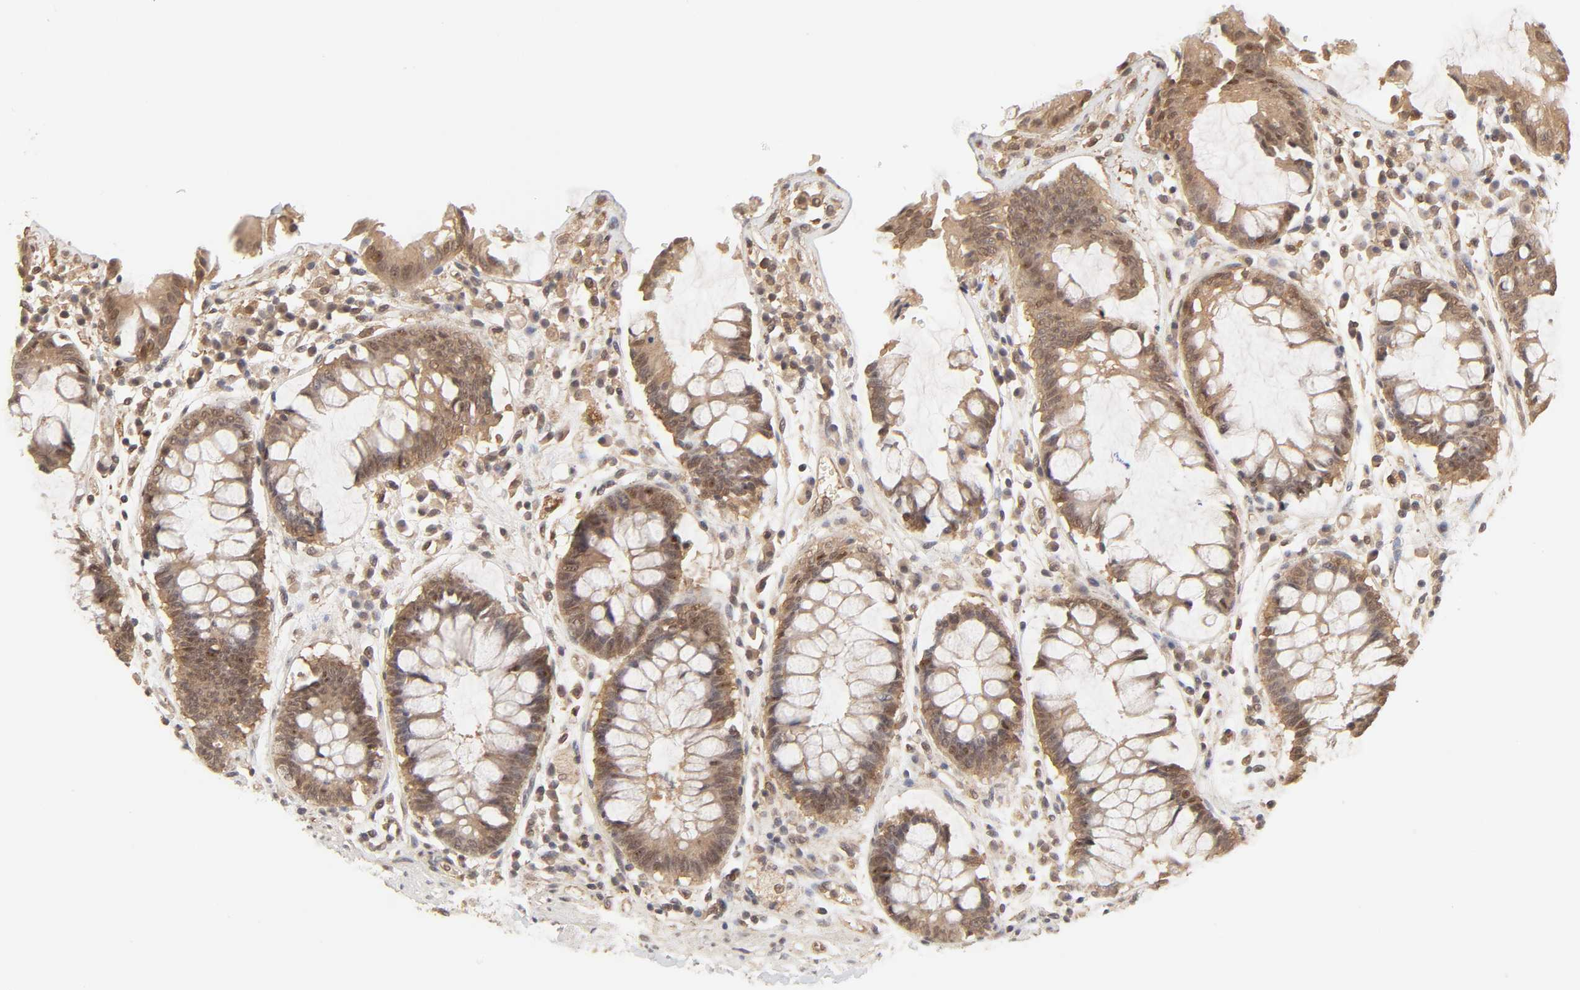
{"staining": {"intensity": "moderate", "quantity": ">75%", "location": "cytoplasmic/membranous"}, "tissue": "rectum", "cell_type": "Glandular cells", "image_type": "normal", "snomed": [{"axis": "morphology", "description": "Normal tissue, NOS"}, {"axis": "topography", "description": "Rectum"}], "caption": "This is an image of IHC staining of normal rectum, which shows moderate positivity in the cytoplasmic/membranous of glandular cells.", "gene": "MAPK1", "patient": {"sex": "female", "age": 46}}